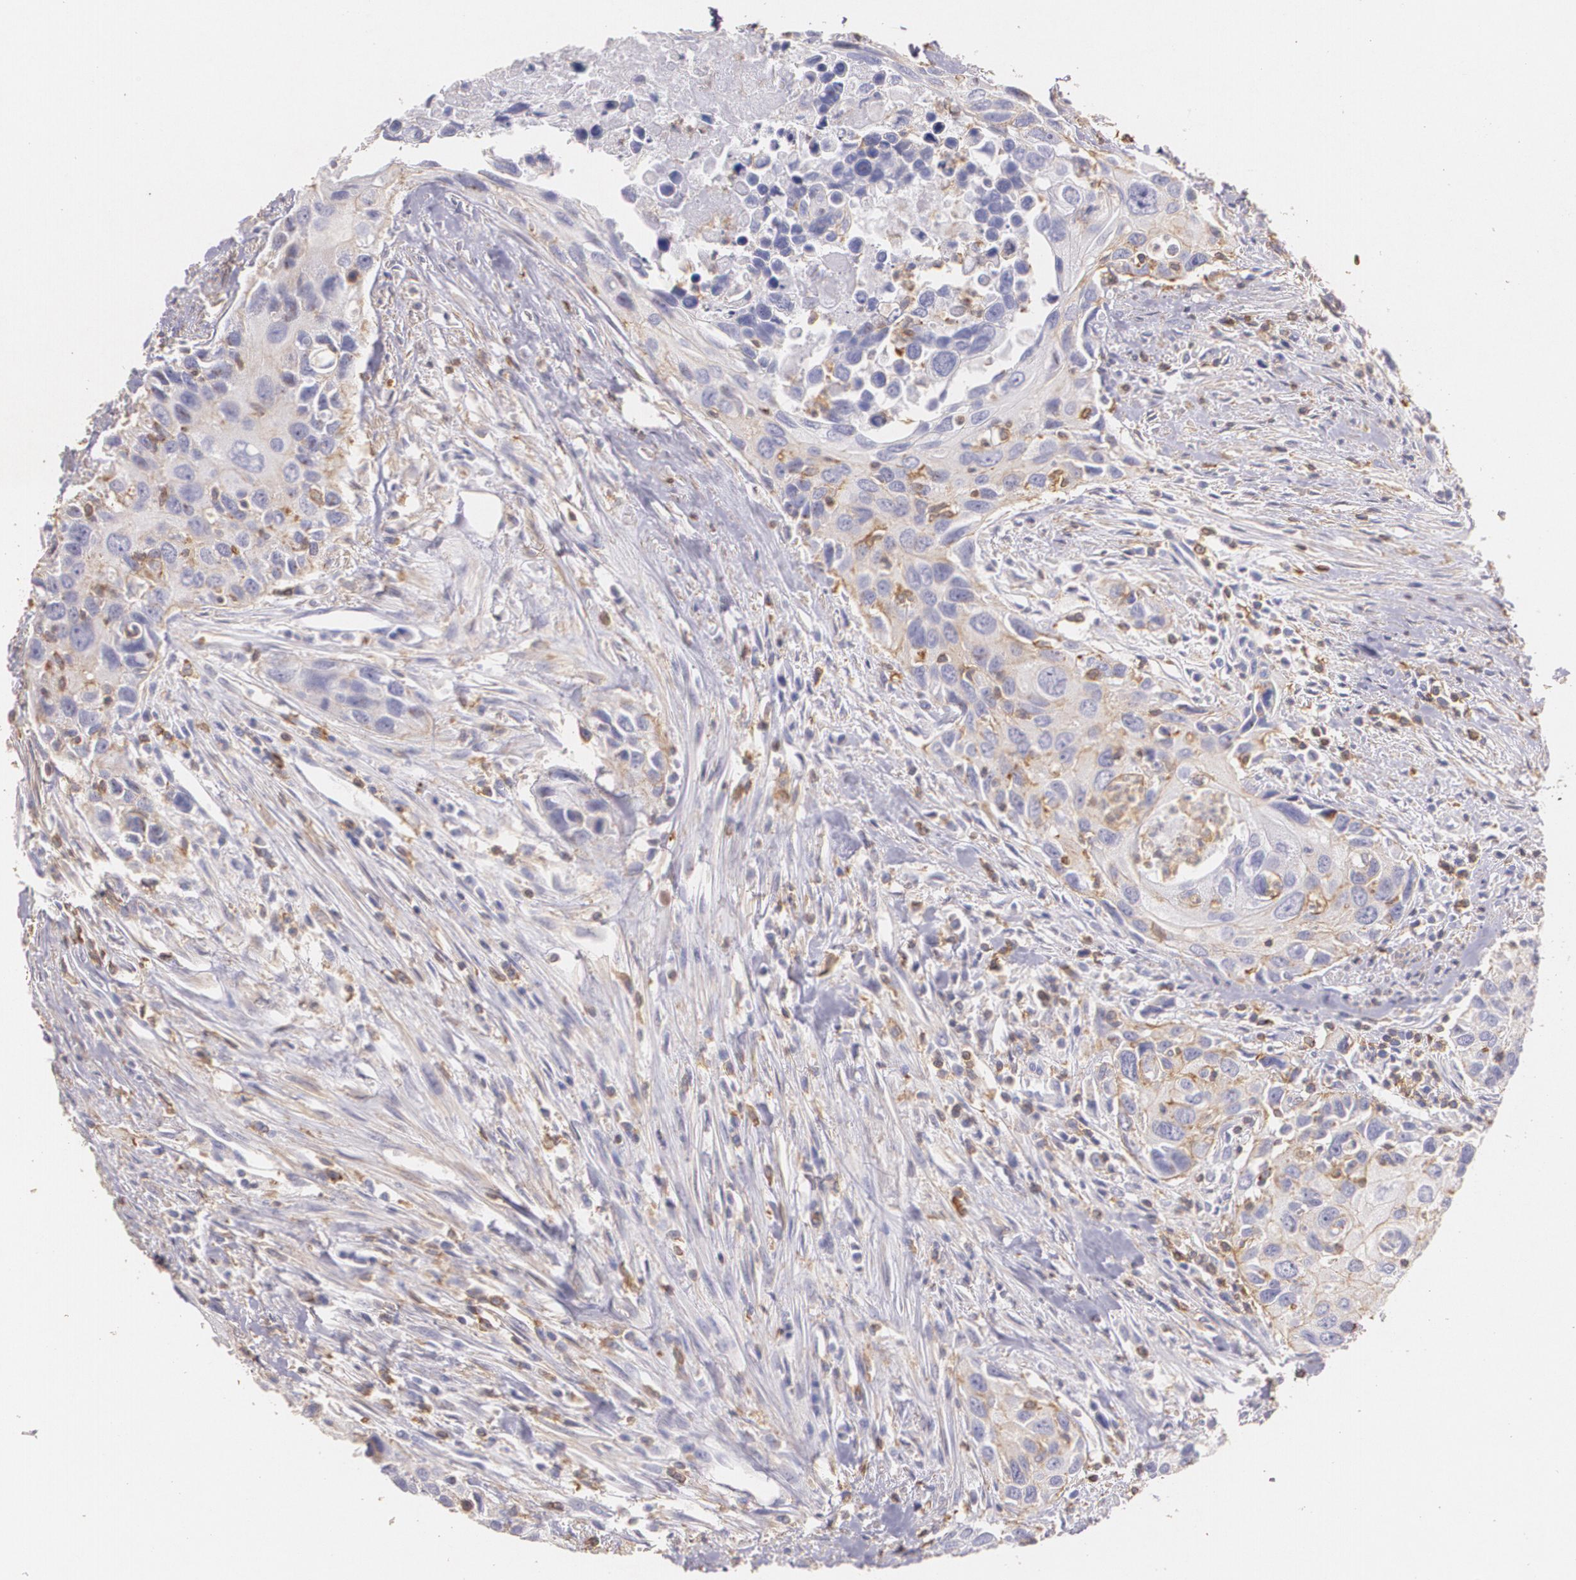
{"staining": {"intensity": "negative", "quantity": "none", "location": "none"}, "tissue": "urothelial cancer", "cell_type": "Tumor cells", "image_type": "cancer", "snomed": [{"axis": "morphology", "description": "Urothelial carcinoma, High grade"}, {"axis": "topography", "description": "Urinary bladder"}], "caption": "A micrograph of urothelial carcinoma (high-grade) stained for a protein demonstrates no brown staining in tumor cells.", "gene": "TGFBR1", "patient": {"sex": "male", "age": 71}}